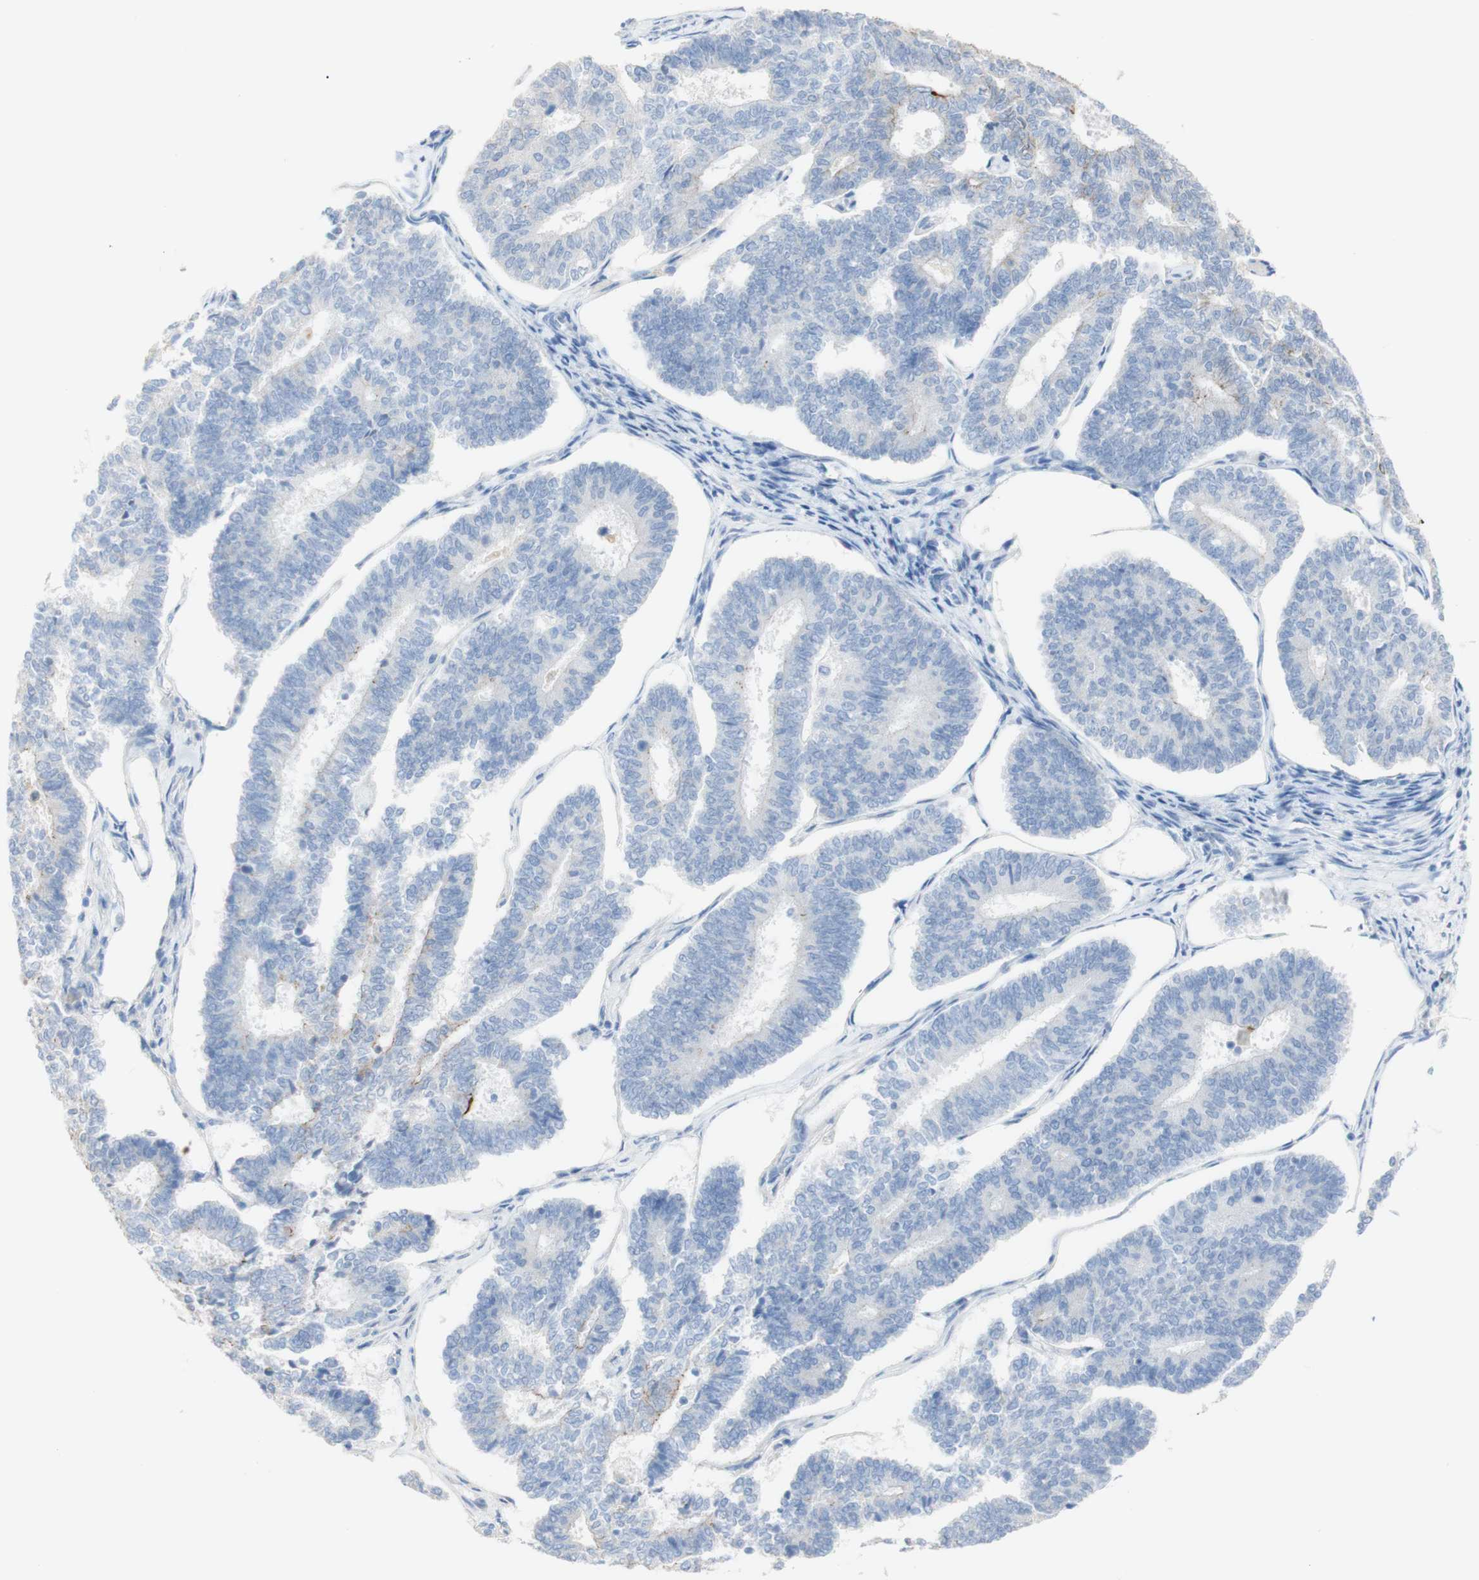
{"staining": {"intensity": "negative", "quantity": "none", "location": "none"}, "tissue": "endometrial cancer", "cell_type": "Tumor cells", "image_type": "cancer", "snomed": [{"axis": "morphology", "description": "Adenocarcinoma, NOS"}, {"axis": "topography", "description": "Endometrium"}], "caption": "DAB immunohistochemical staining of human endometrial cancer reveals no significant staining in tumor cells.", "gene": "DSC2", "patient": {"sex": "female", "age": 70}}